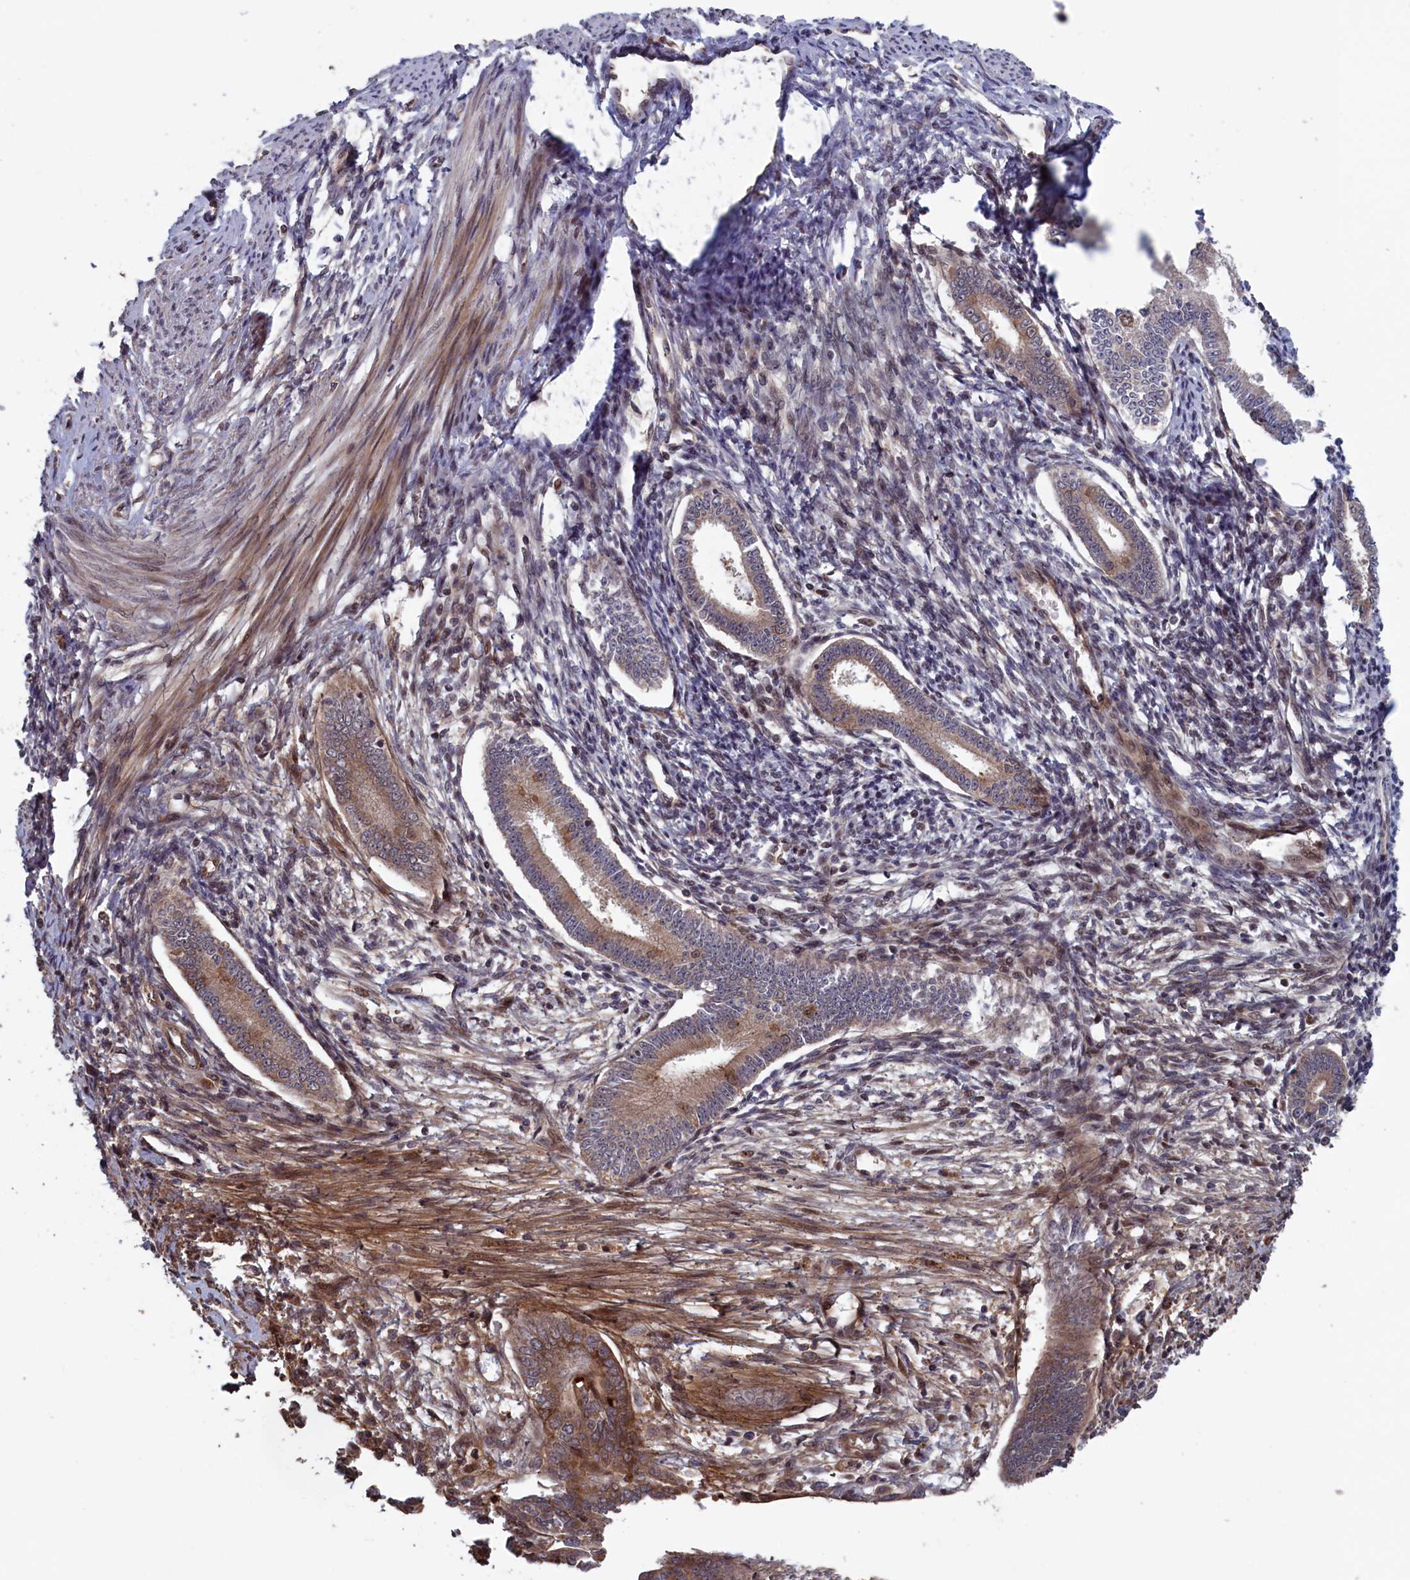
{"staining": {"intensity": "weak", "quantity": "25%-75%", "location": "cytoplasmic/membranous,nuclear"}, "tissue": "endometrium", "cell_type": "Cells in endometrial stroma", "image_type": "normal", "snomed": [{"axis": "morphology", "description": "Normal tissue, NOS"}, {"axis": "topography", "description": "Endometrium"}], "caption": "Cells in endometrial stroma reveal low levels of weak cytoplasmic/membranous,nuclear positivity in about 25%-75% of cells in normal human endometrium.", "gene": "LSG1", "patient": {"sex": "female", "age": 56}}